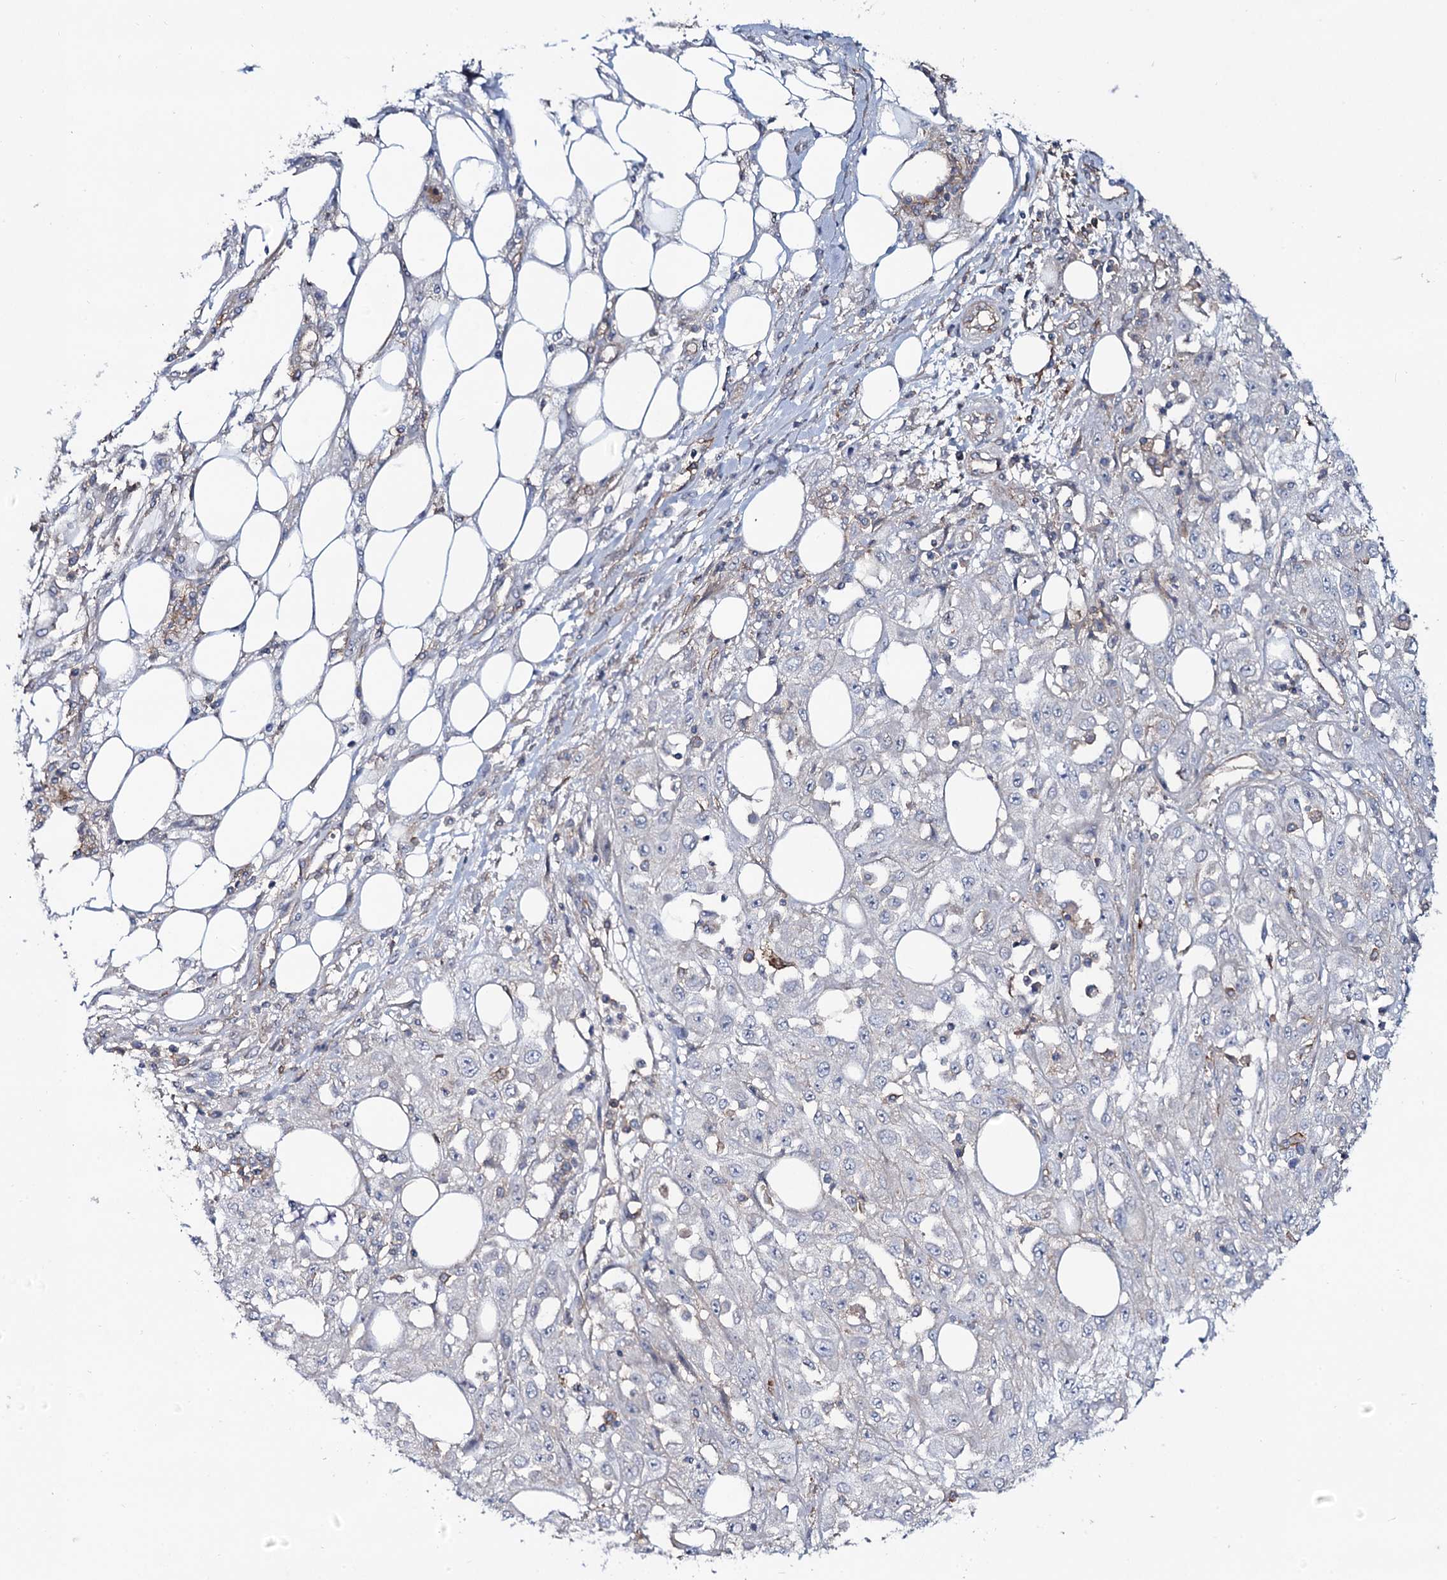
{"staining": {"intensity": "negative", "quantity": "none", "location": "none"}, "tissue": "skin cancer", "cell_type": "Tumor cells", "image_type": "cancer", "snomed": [{"axis": "morphology", "description": "Squamous cell carcinoma, NOS"}, {"axis": "morphology", "description": "Squamous cell carcinoma, metastatic, NOS"}, {"axis": "topography", "description": "Skin"}, {"axis": "topography", "description": "Lymph node"}], "caption": "Immunohistochemistry histopathology image of neoplastic tissue: skin metastatic squamous cell carcinoma stained with DAB (3,3'-diaminobenzidine) demonstrates no significant protein positivity in tumor cells.", "gene": "SNAP23", "patient": {"sex": "male", "age": 75}}